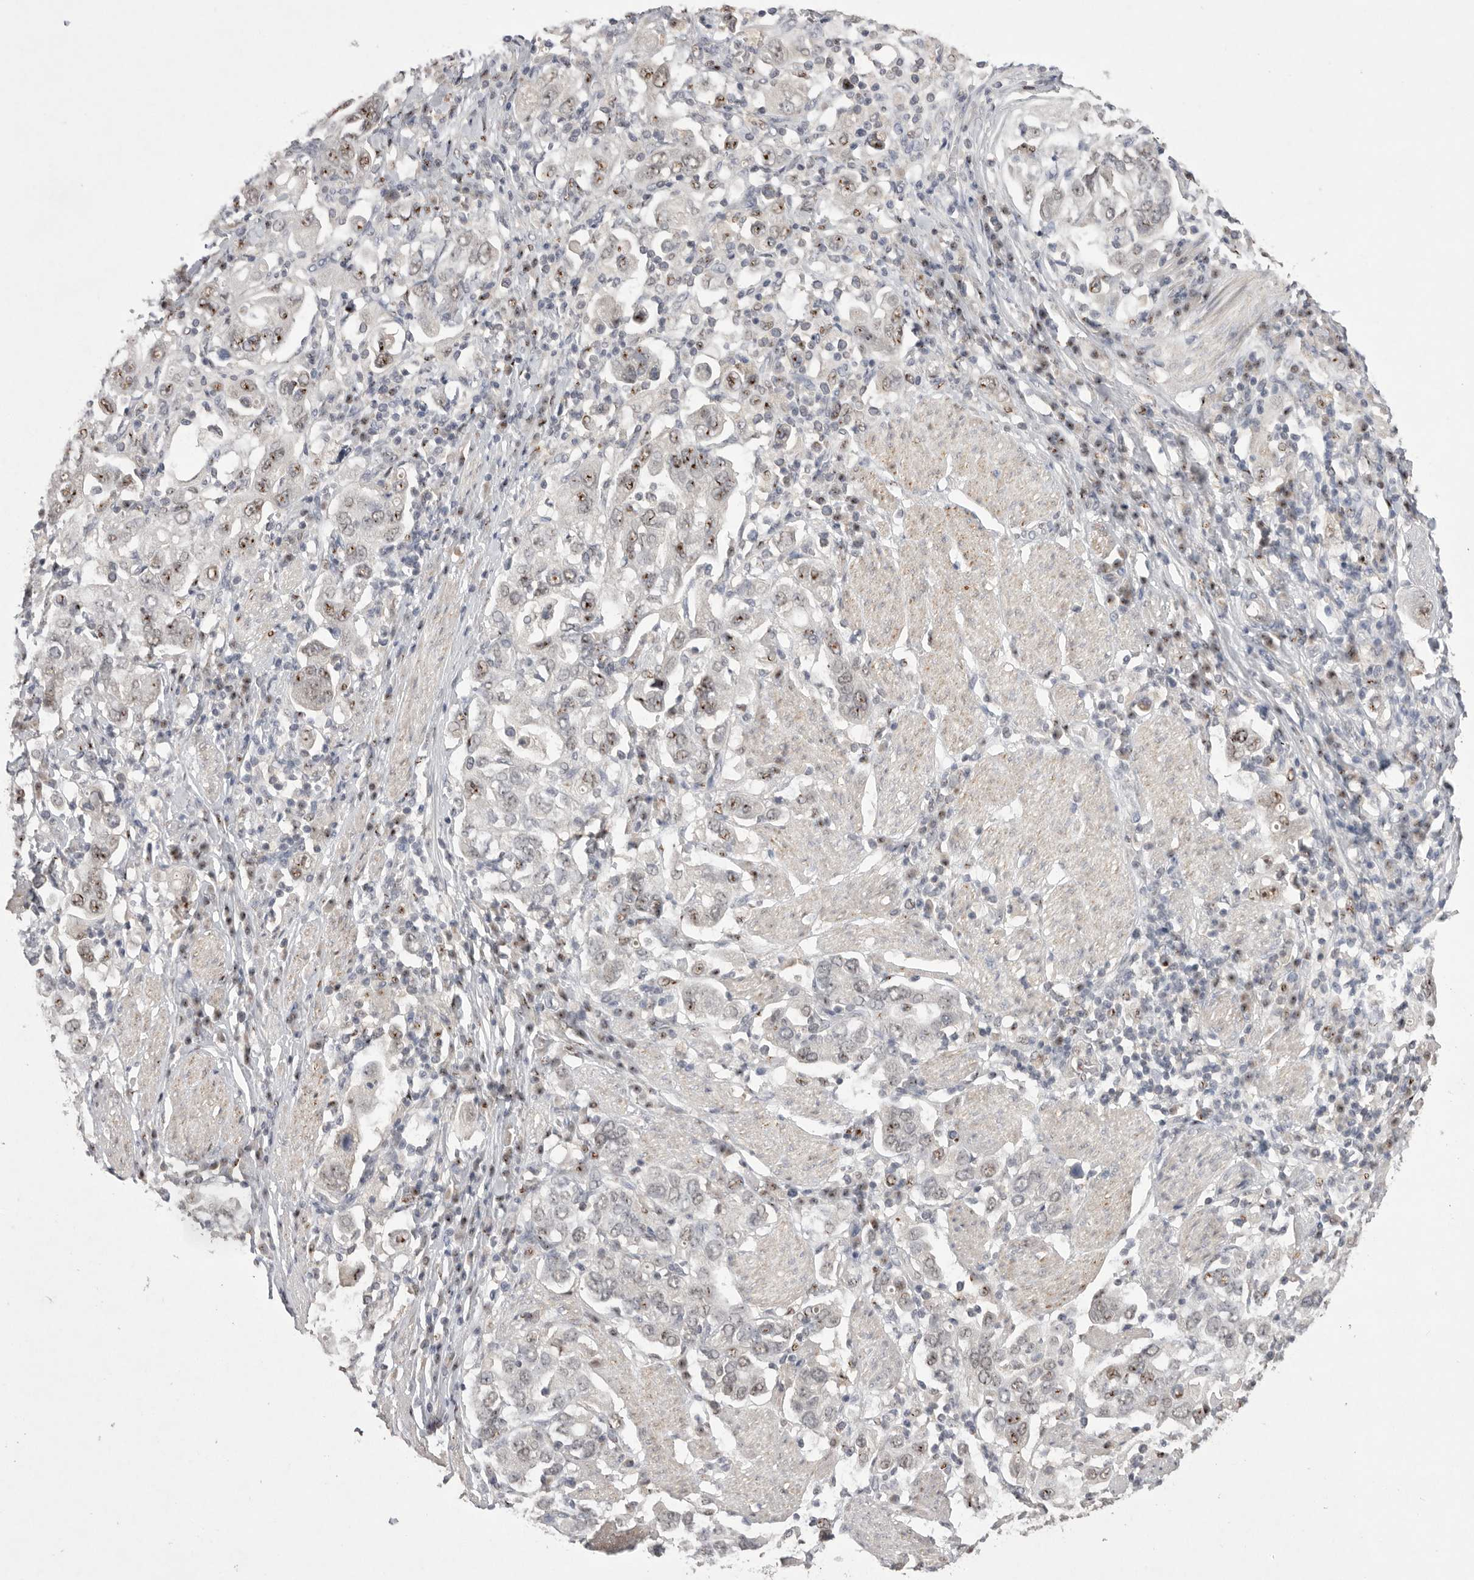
{"staining": {"intensity": "moderate", "quantity": ">75%", "location": "nuclear"}, "tissue": "stomach cancer", "cell_type": "Tumor cells", "image_type": "cancer", "snomed": [{"axis": "morphology", "description": "Adenocarcinoma, NOS"}, {"axis": "topography", "description": "Stomach, upper"}], "caption": "IHC staining of stomach cancer, which demonstrates medium levels of moderate nuclear positivity in about >75% of tumor cells indicating moderate nuclear protein staining. The staining was performed using DAB (brown) for protein detection and nuclei were counterstained in hematoxylin (blue).", "gene": "HUS1", "patient": {"sex": "male", "age": 62}}